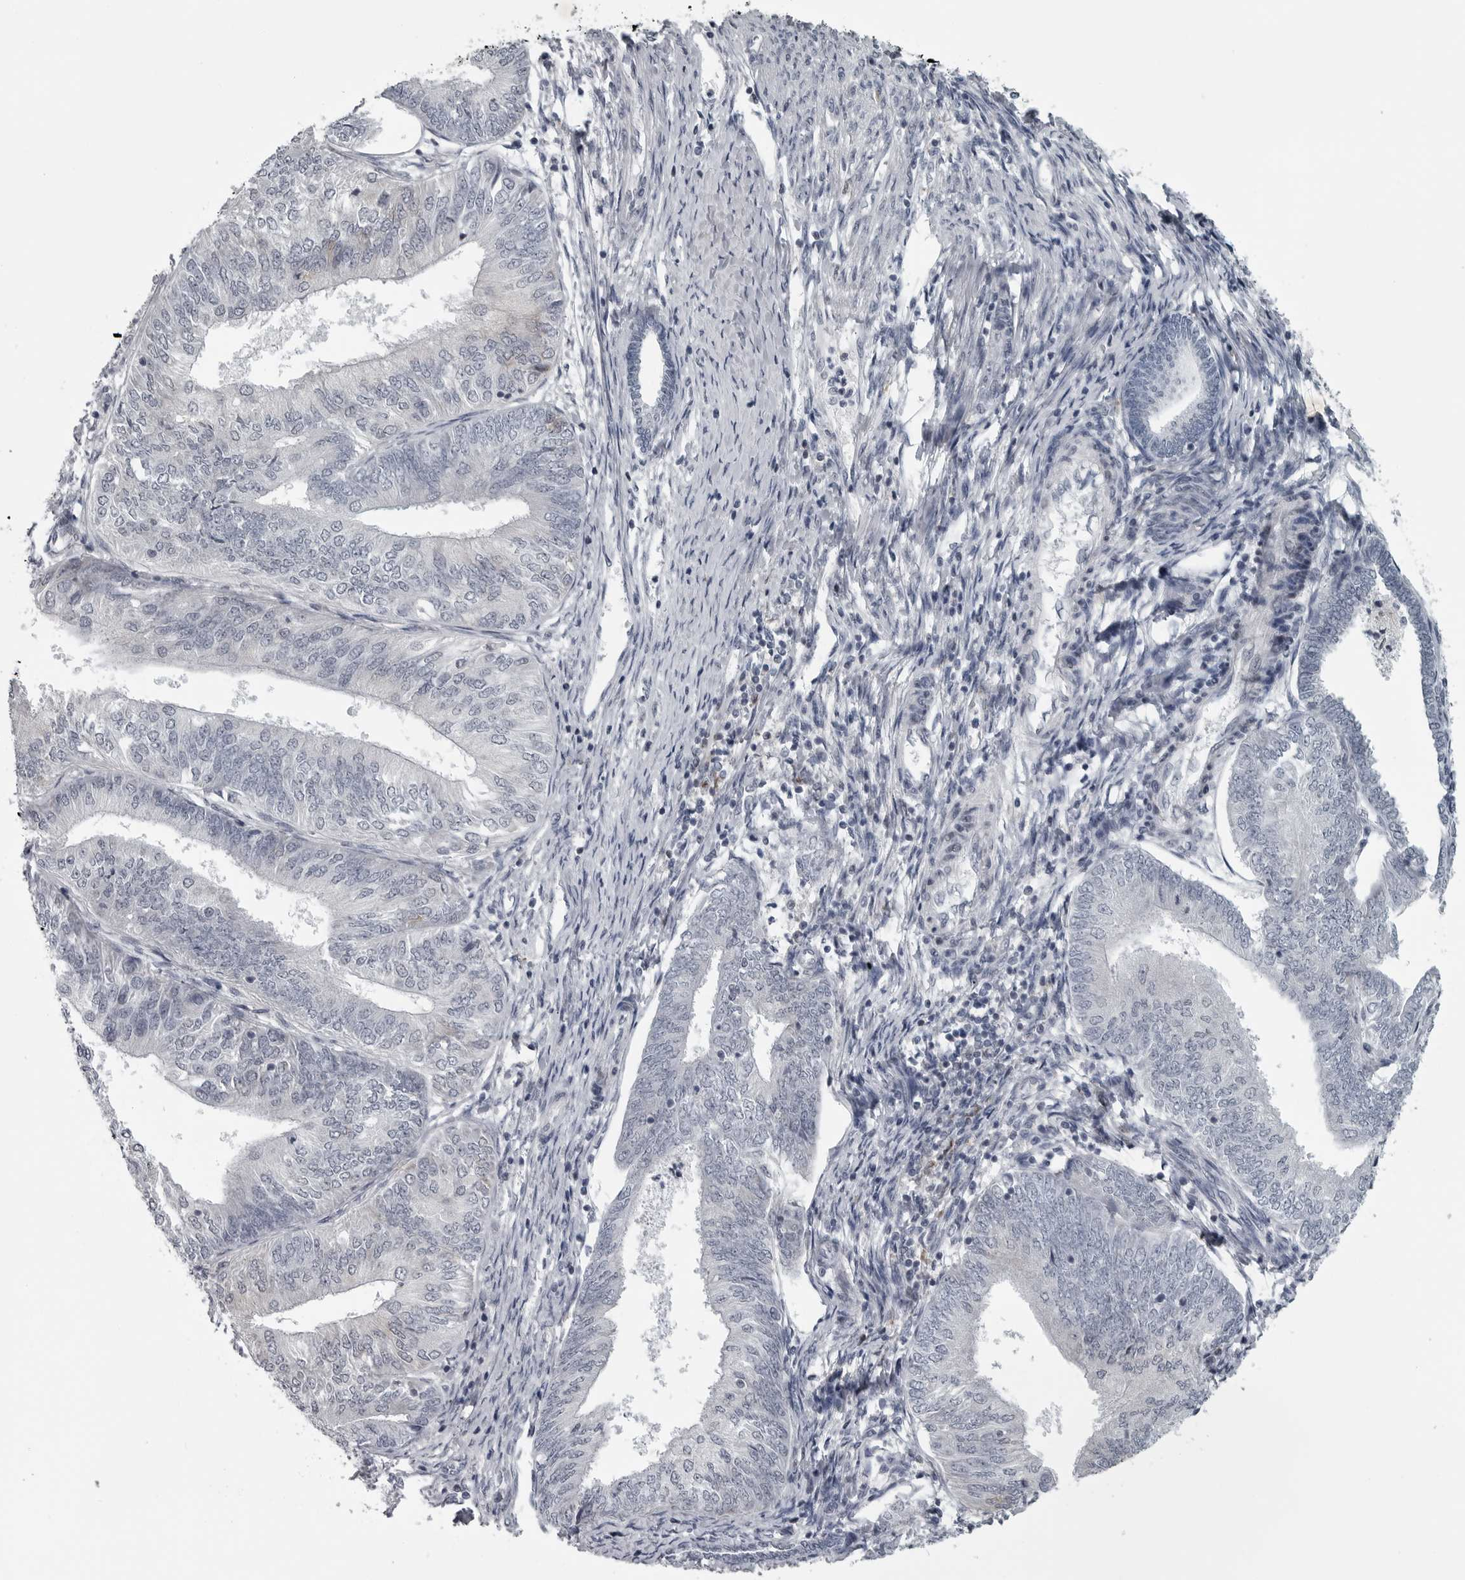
{"staining": {"intensity": "negative", "quantity": "none", "location": "none"}, "tissue": "endometrial cancer", "cell_type": "Tumor cells", "image_type": "cancer", "snomed": [{"axis": "morphology", "description": "Adenocarcinoma, NOS"}, {"axis": "topography", "description": "Endometrium"}], "caption": "There is no significant staining in tumor cells of adenocarcinoma (endometrial). (DAB immunohistochemistry (IHC) visualized using brightfield microscopy, high magnification).", "gene": "LYSMD1", "patient": {"sex": "female", "age": 58}}